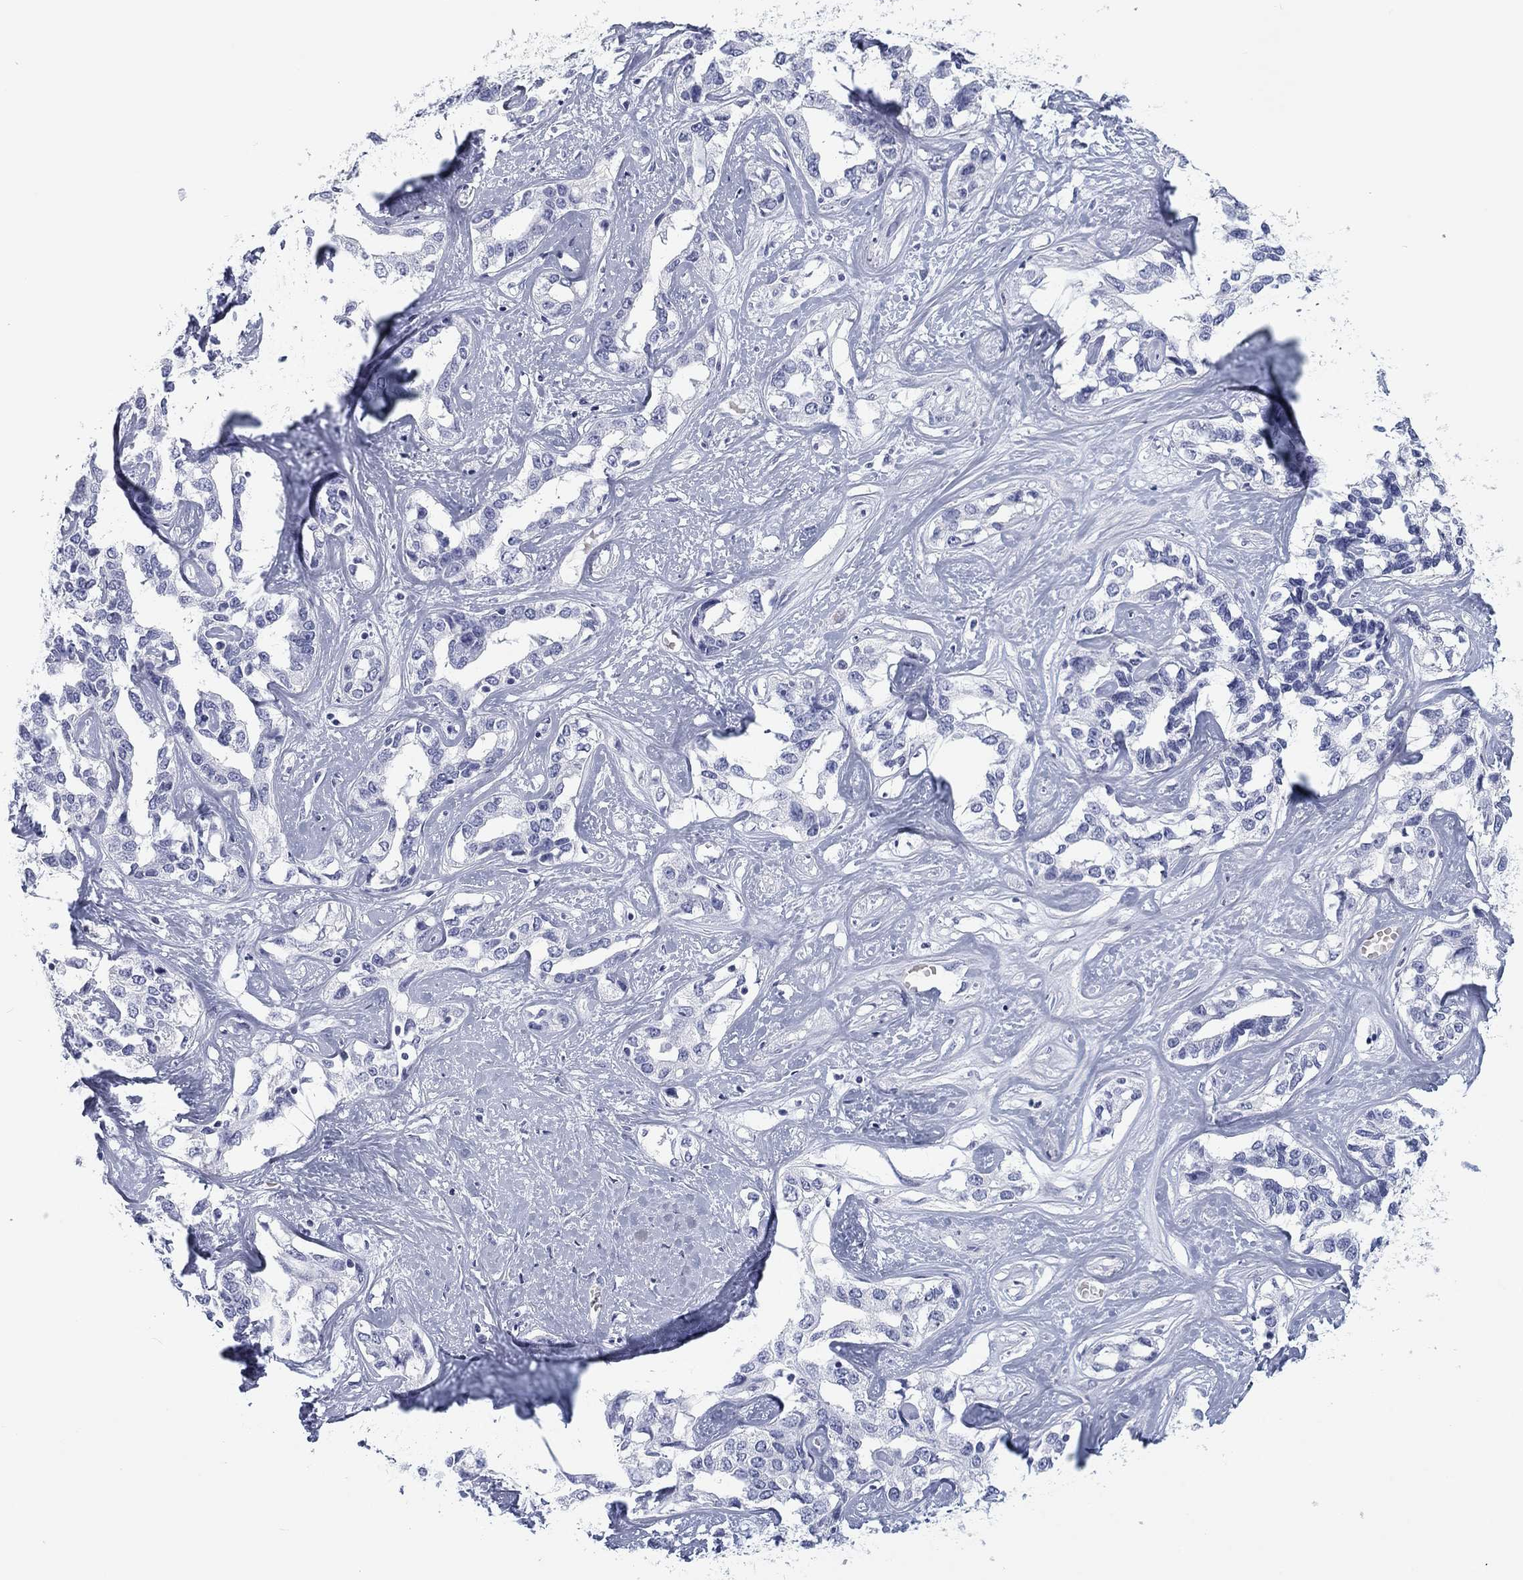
{"staining": {"intensity": "negative", "quantity": "none", "location": "none"}, "tissue": "liver cancer", "cell_type": "Tumor cells", "image_type": "cancer", "snomed": [{"axis": "morphology", "description": "Cholangiocarcinoma"}, {"axis": "topography", "description": "Liver"}], "caption": "Cholangiocarcinoma (liver) was stained to show a protein in brown. There is no significant expression in tumor cells.", "gene": "CALB1", "patient": {"sex": "male", "age": 59}}